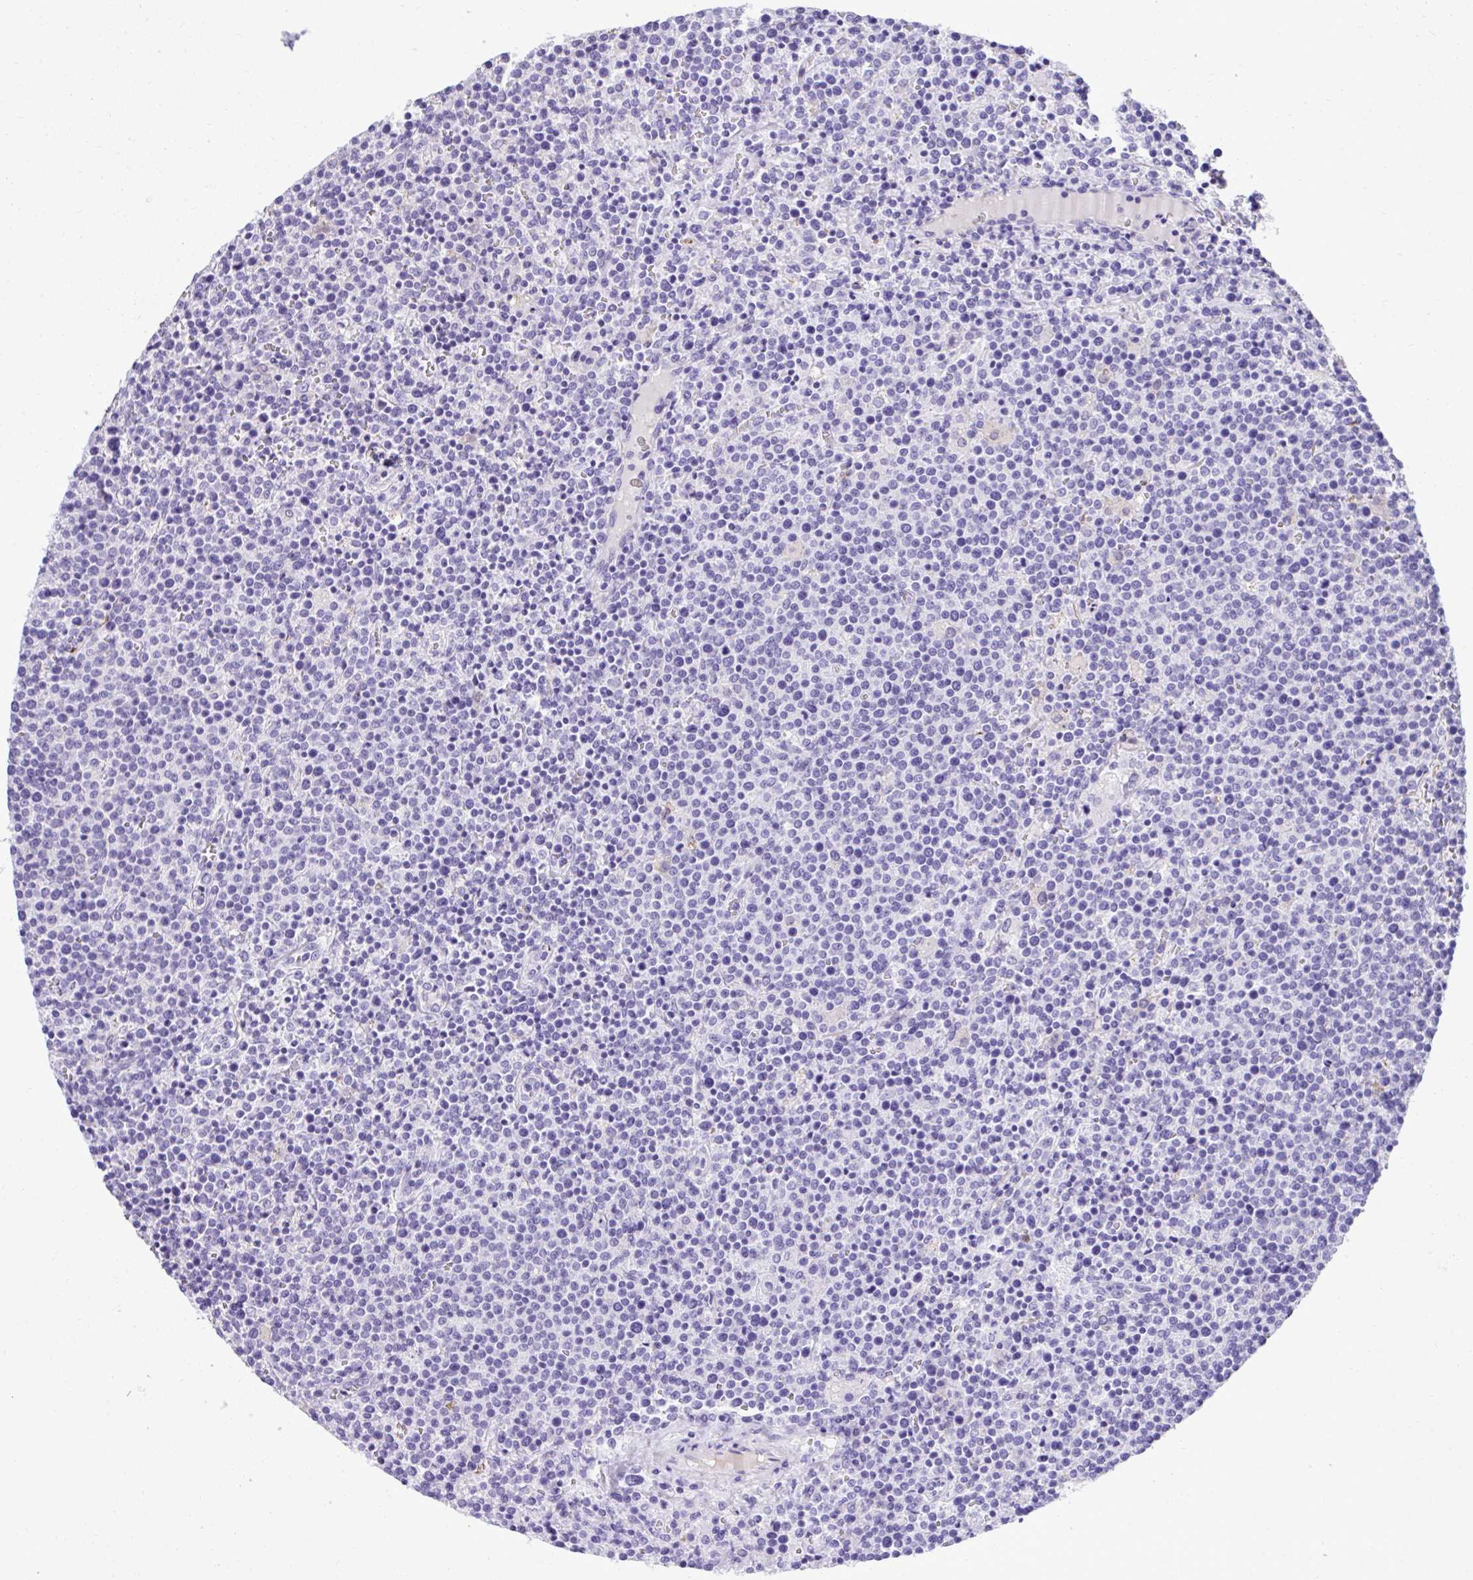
{"staining": {"intensity": "negative", "quantity": "none", "location": "none"}, "tissue": "lymphoma", "cell_type": "Tumor cells", "image_type": "cancer", "snomed": [{"axis": "morphology", "description": "Malignant lymphoma, non-Hodgkin's type, High grade"}, {"axis": "topography", "description": "Lymph node"}], "caption": "IHC of high-grade malignant lymphoma, non-Hodgkin's type demonstrates no expression in tumor cells.", "gene": "ST6GALNAC3", "patient": {"sex": "male", "age": 61}}